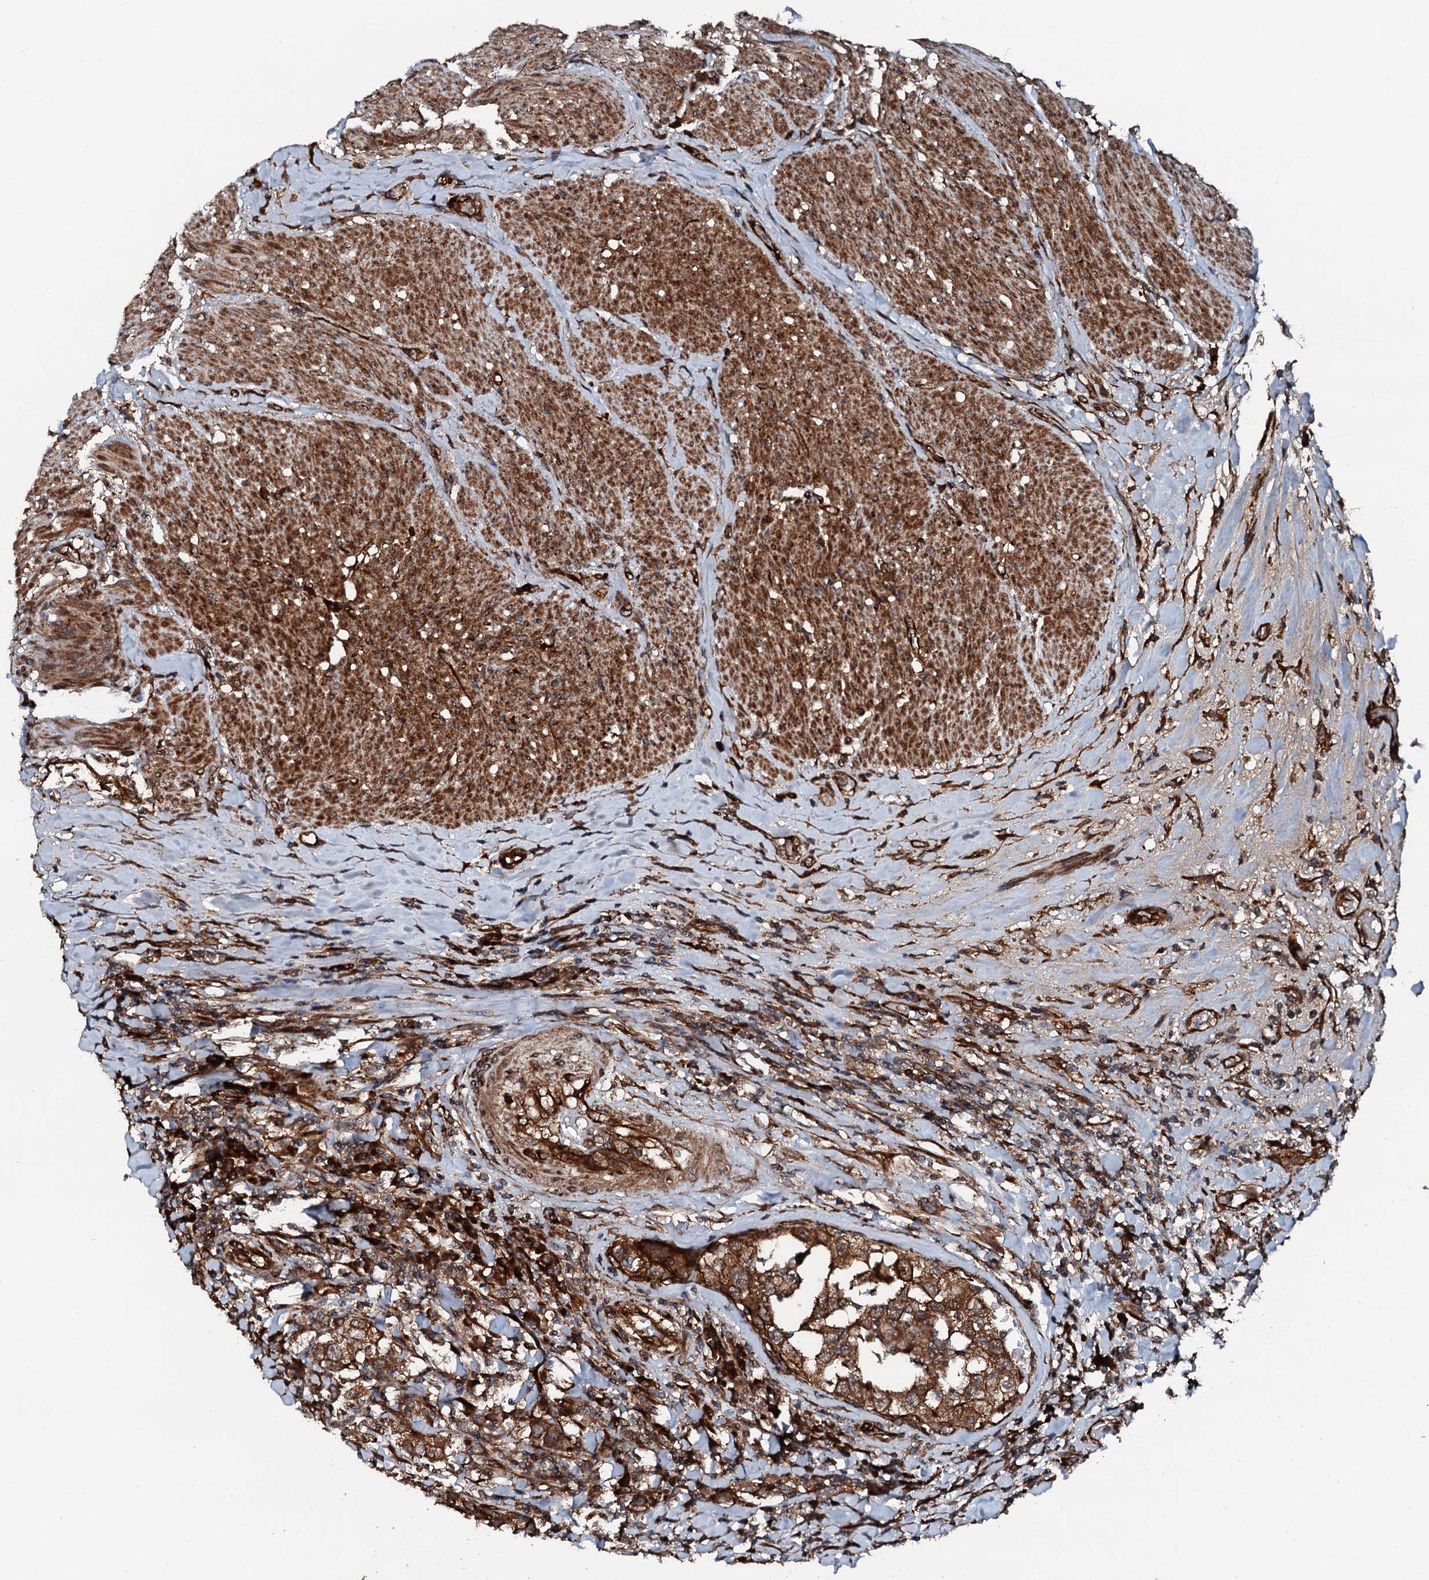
{"staining": {"intensity": "strong", "quantity": ">75%", "location": "cytoplasmic/membranous"}, "tissue": "urothelial cancer", "cell_type": "Tumor cells", "image_type": "cancer", "snomed": [{"axis": "morphology", "description": "Urothelial carcinoma, High grade"}, {"axis": "topography", "description": "Urinary bladder"}], "caption": "The micrograph demonstrates a brown stain indicating the presence of a protein in the cytoplasmic/membranous of tumor cells in urothelial carcinoma (high-grade).", "gene": "FLYWCH1", "patient": {"sex": "female", "age": 80}}